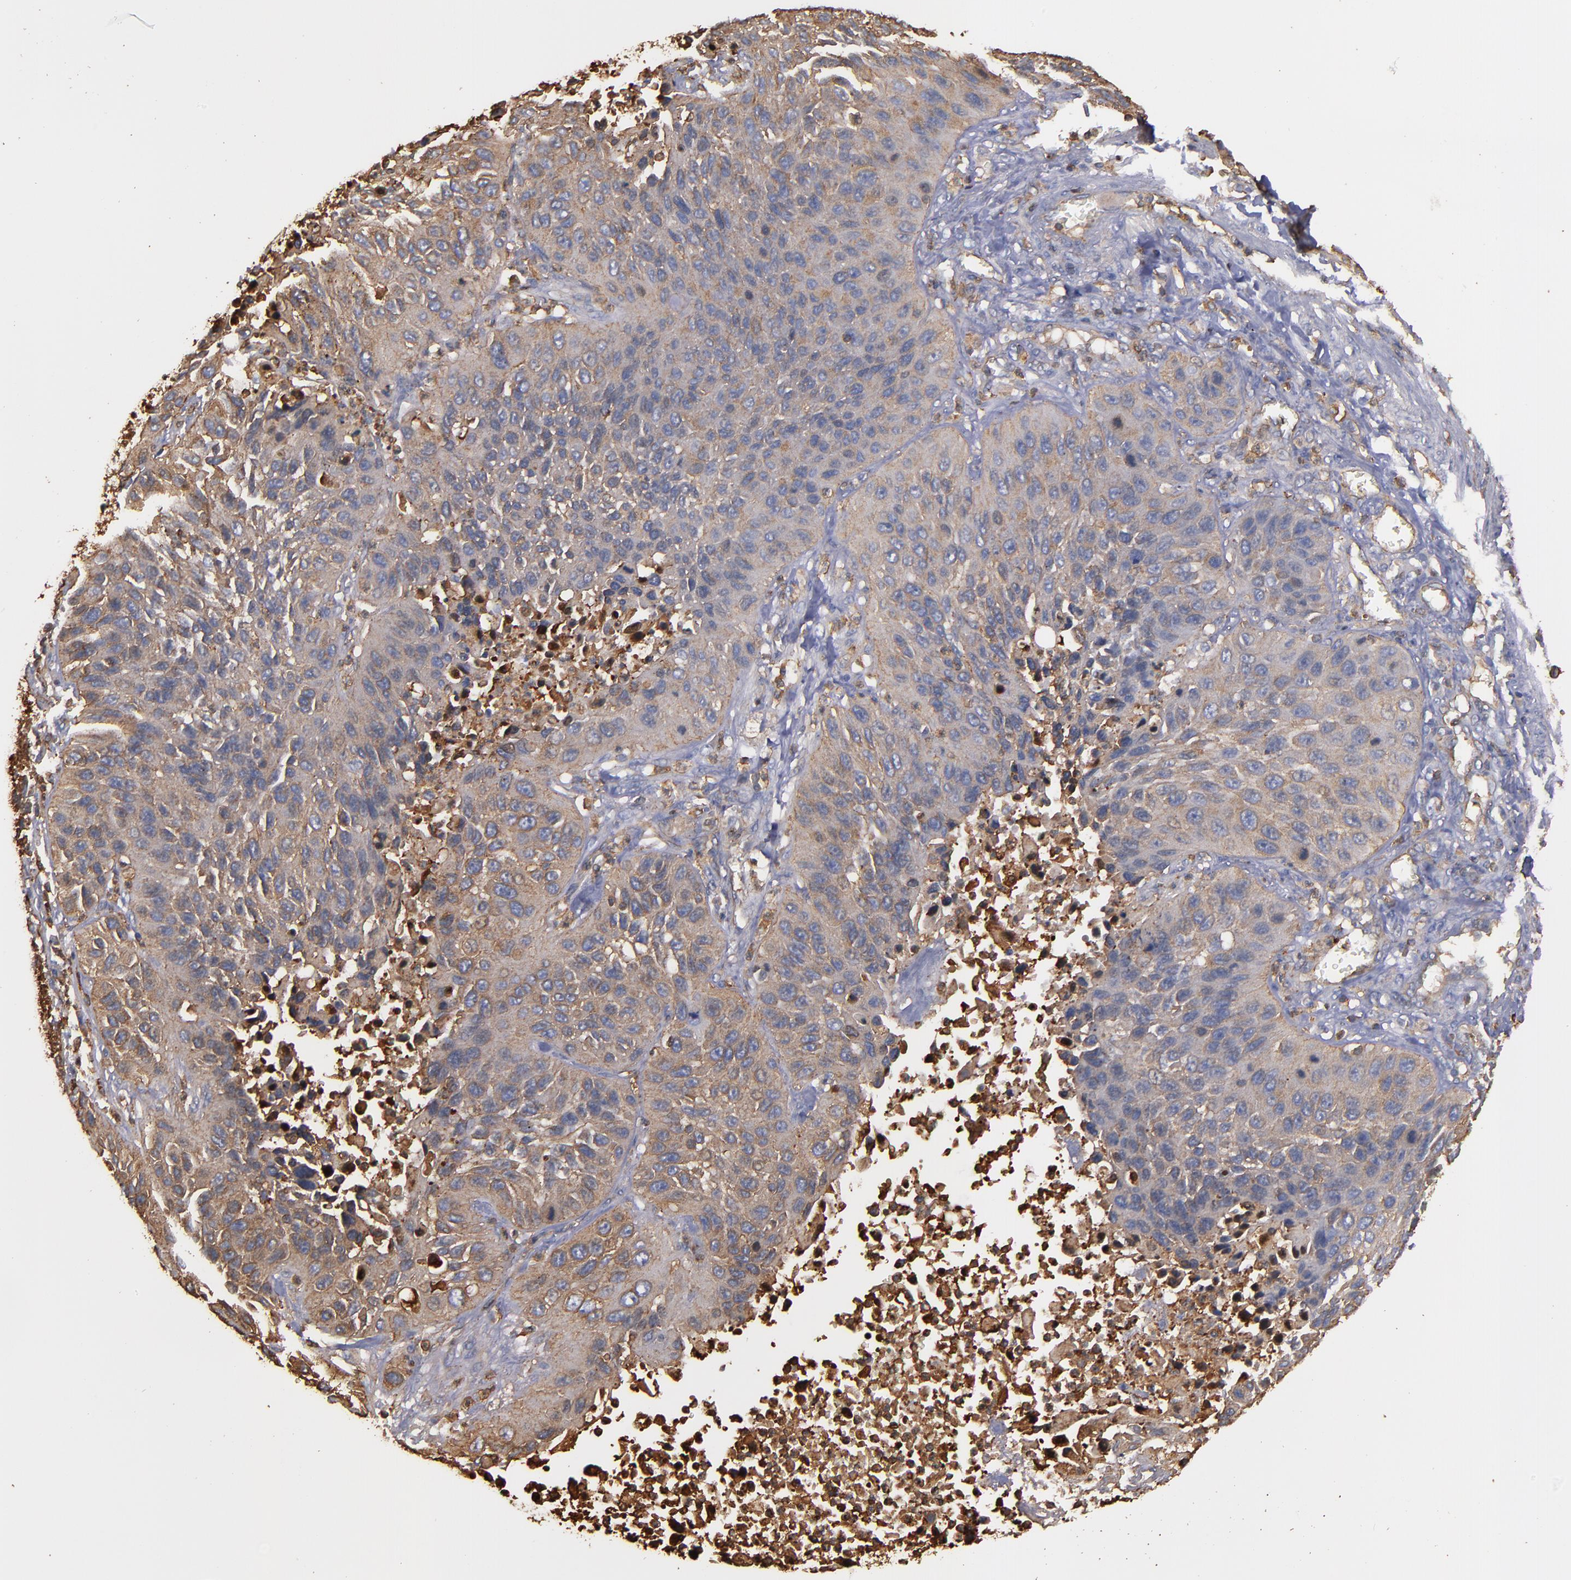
{"staining": {"intensity": "weak", "quantity": ">75%", "location": "cytoplasmic/membranous"}, "tissue": "lung cancer", "cell_type": "Tumor cells", "image_type": "cancer", "snomed": [{"axis": "morphology", "description": "Squamous cell carcinoma, NOS"}, {"axis": "topography", "description": "Lung"}], "caption": "An image of human squamous cell carcinoma (lung) stained for a protein reveals weak cytoplasmic/membranous brown staining in tumor cells.", "gene": "ACTN4", "patient": {"sex": "female", "age": 76}}